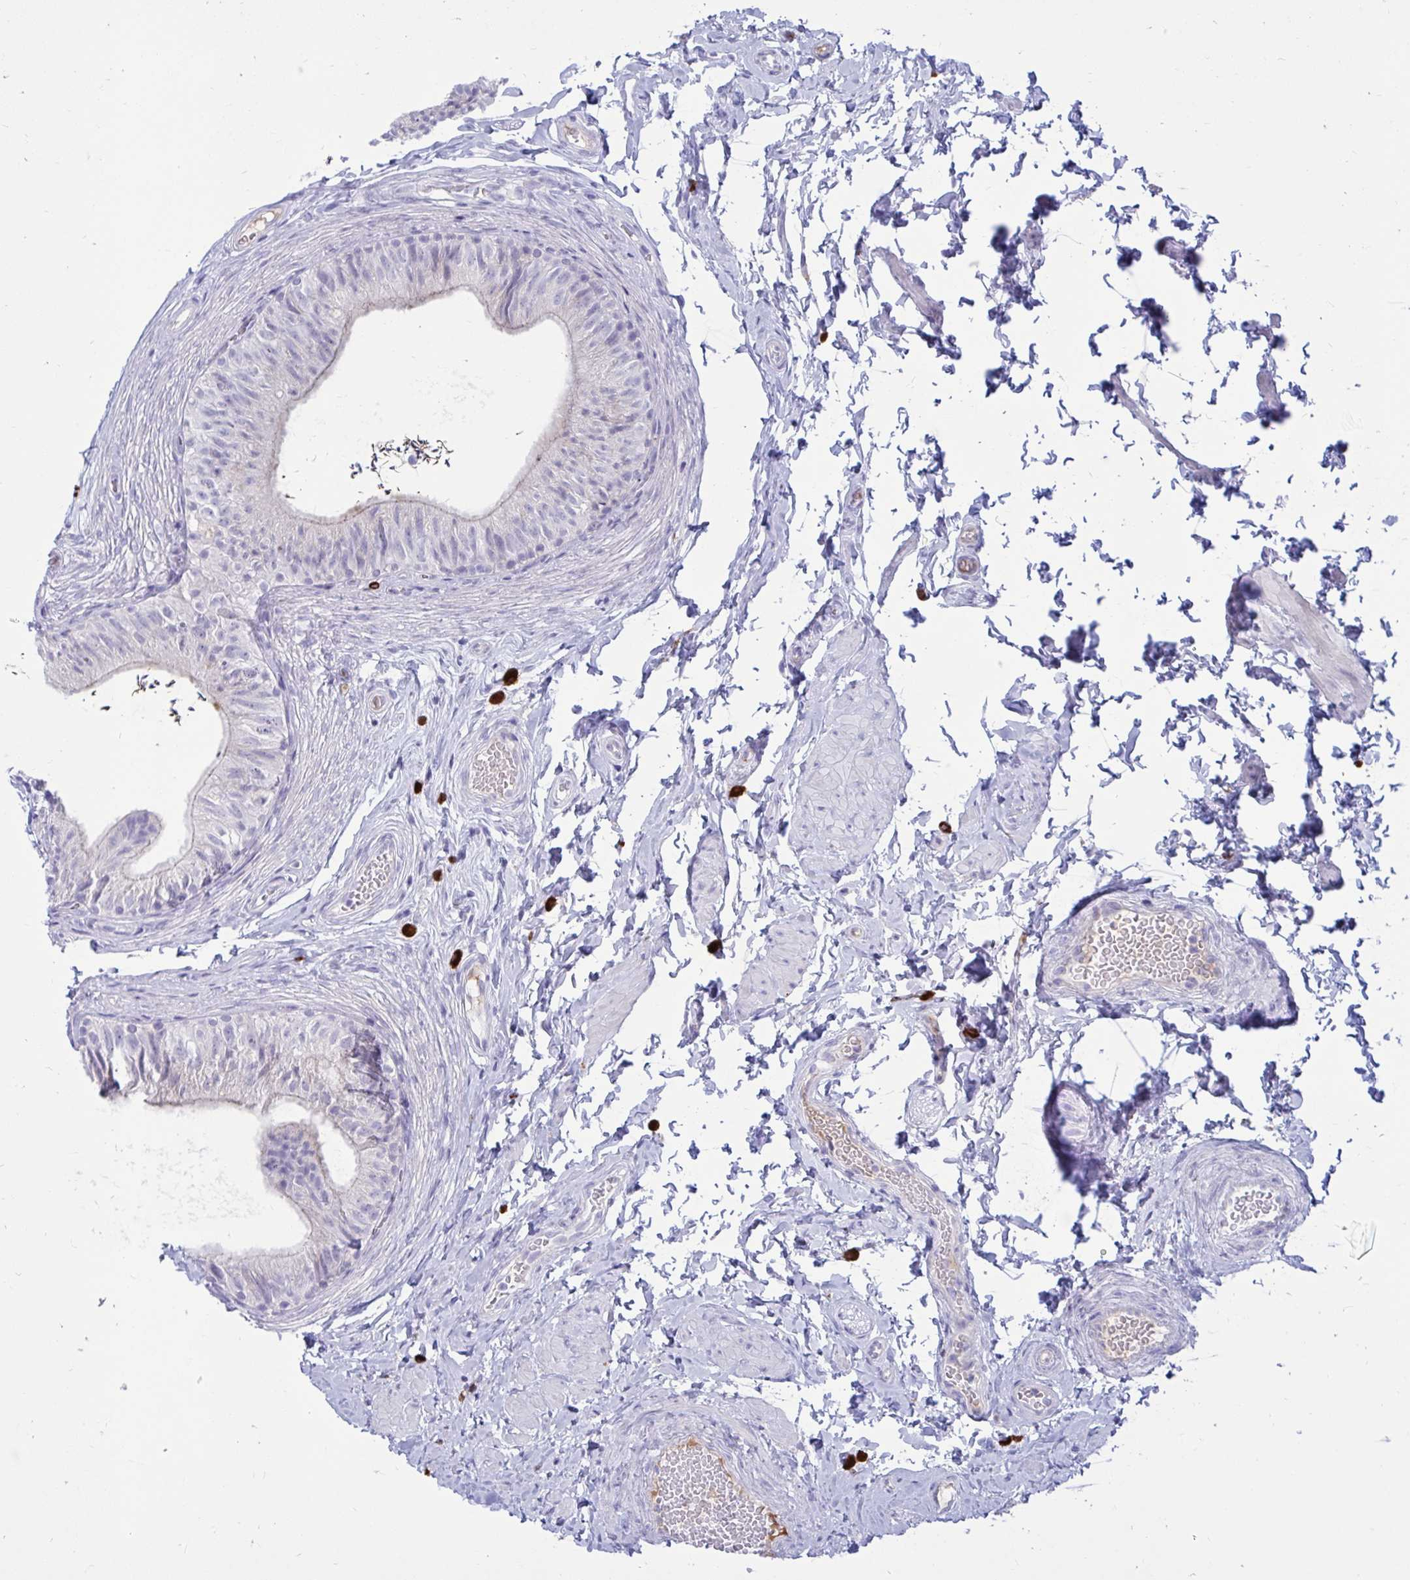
{"staining": {"intensity": "negative", "quantity": "none", "location": "none"}, "tissue": "epididymis", "cell_type": "Glandular cells", "image_type": "normal", "snomed": [{"axis": "morphology", "description": "Normal tissue, NOS"}, {"axis": "topography", "description": "Epididymis, spermatic cord, NOS"}, {"axis": "topography", "description": "Epididymis"}, {"axis": "topography", "description": "Peripheral nerve tissue"}], "caption": "High magnification brightfield microscopy of benign epididymis stained with DAB (brown) and counterstained with hematoxylin (blue): glandular cells show no significant positivity. (DAB (3,3'-diaminobenzidine) IHC, high magnification).", "gene": "FAM219B", "patient": {"sex": "male", "age": 29}}